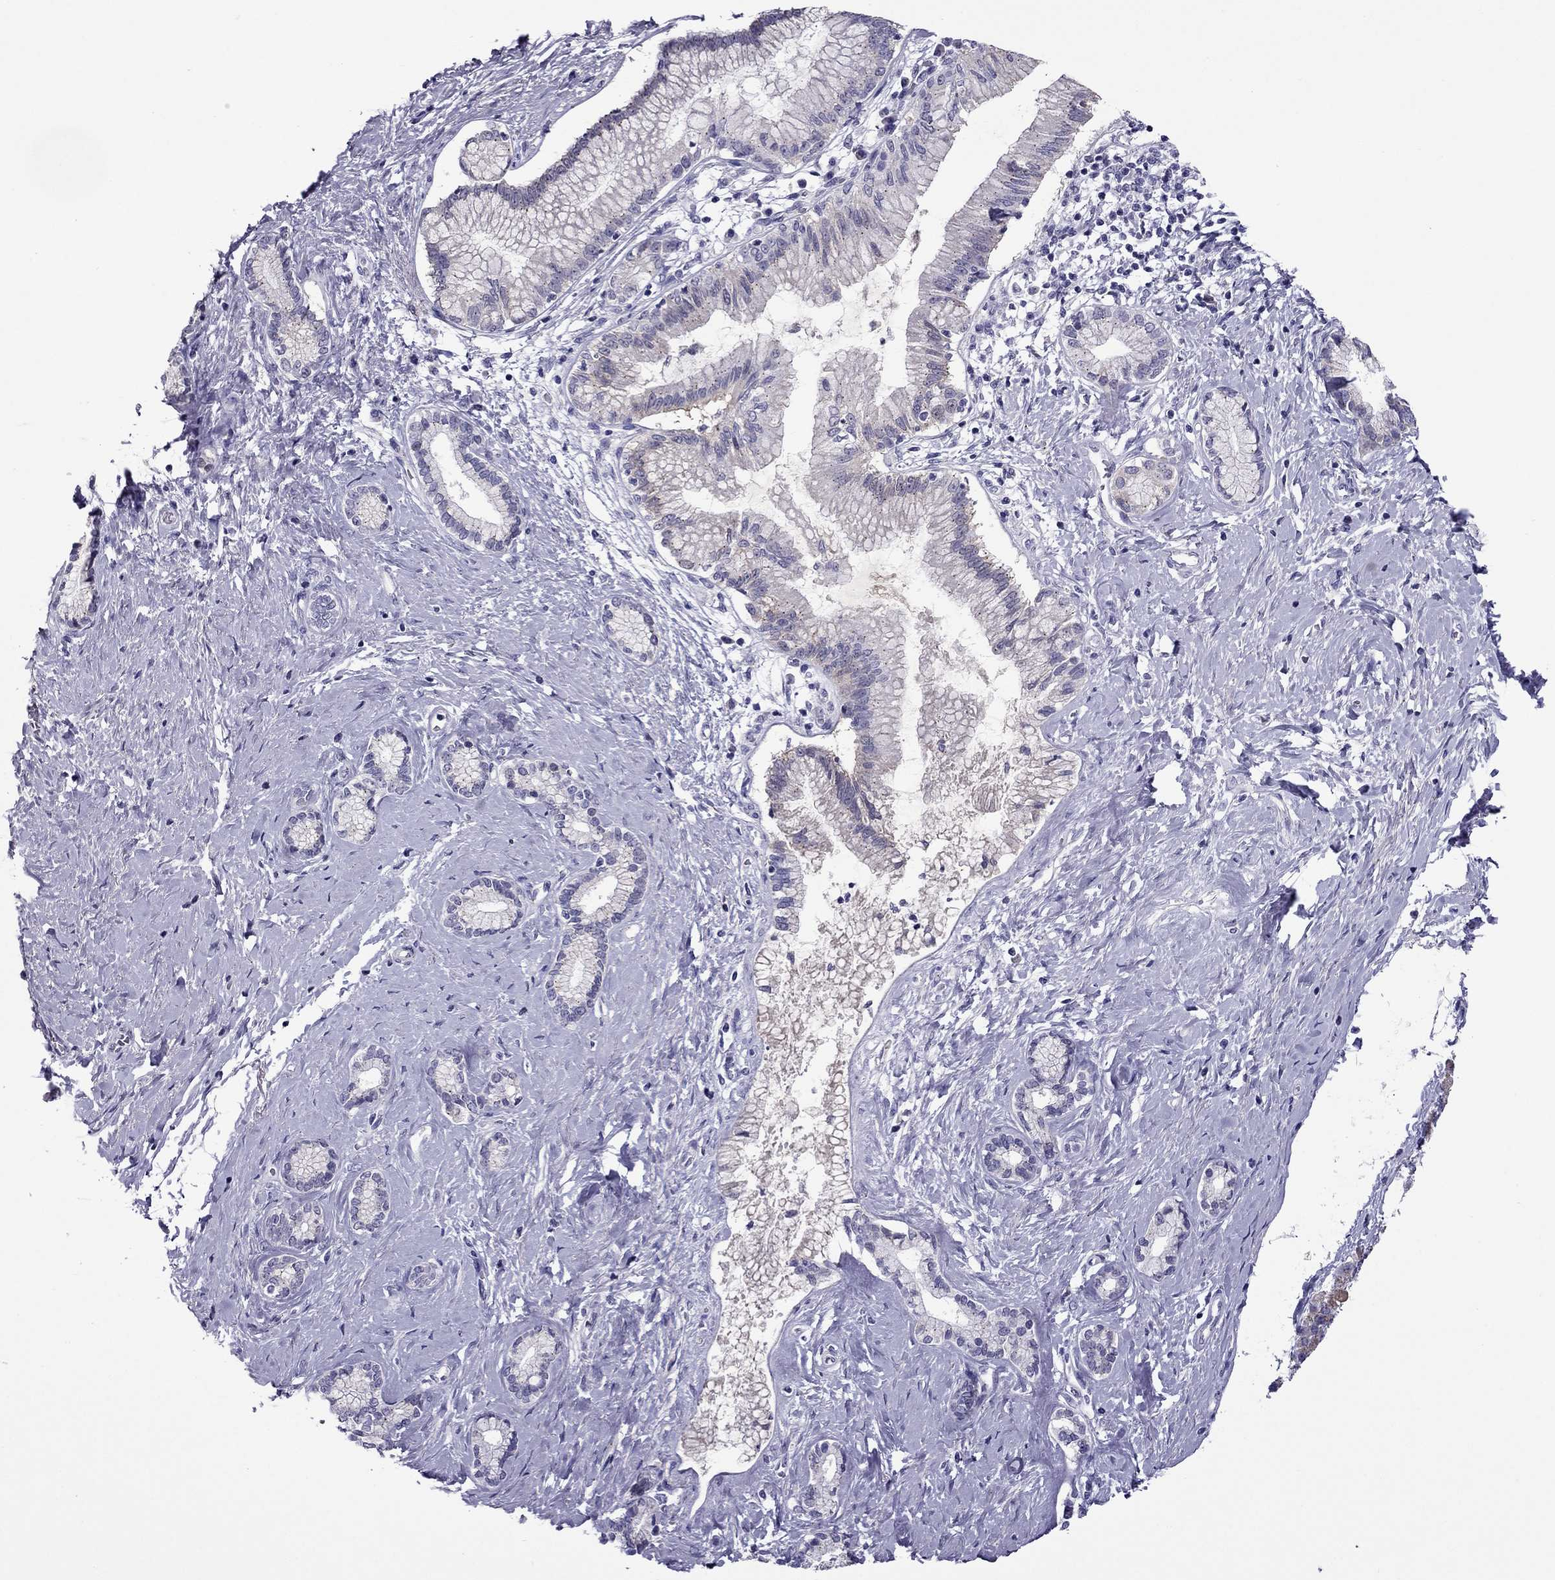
{"staining": {"intensity": "negative", "quantity": "none", "location": "none"}, "tissue": "pancreatic cancer", "cell_type": "Tumor cells", "image_type": "cancer", "snomed": [{"axis": "morphology", "description": "Adenocarcinoma, NOS"}, {"axis": "topography", "description": "Pancreas"}], "caption": "High power microscopy photomicrograph of an immunohistochemistry photomicrograph of adenocarcinoma (pancreatic), revealing no significant positivity in tumor cells. The staining was performed using DAB (3,3'-diaminobenzidine) to visualize the protein expression in brown, while the nuclei were stained in blue with hematoxylin (Magnification: 20x).", "gene": "MYBPH", "patient": {"sex": "female", "age": 73}}